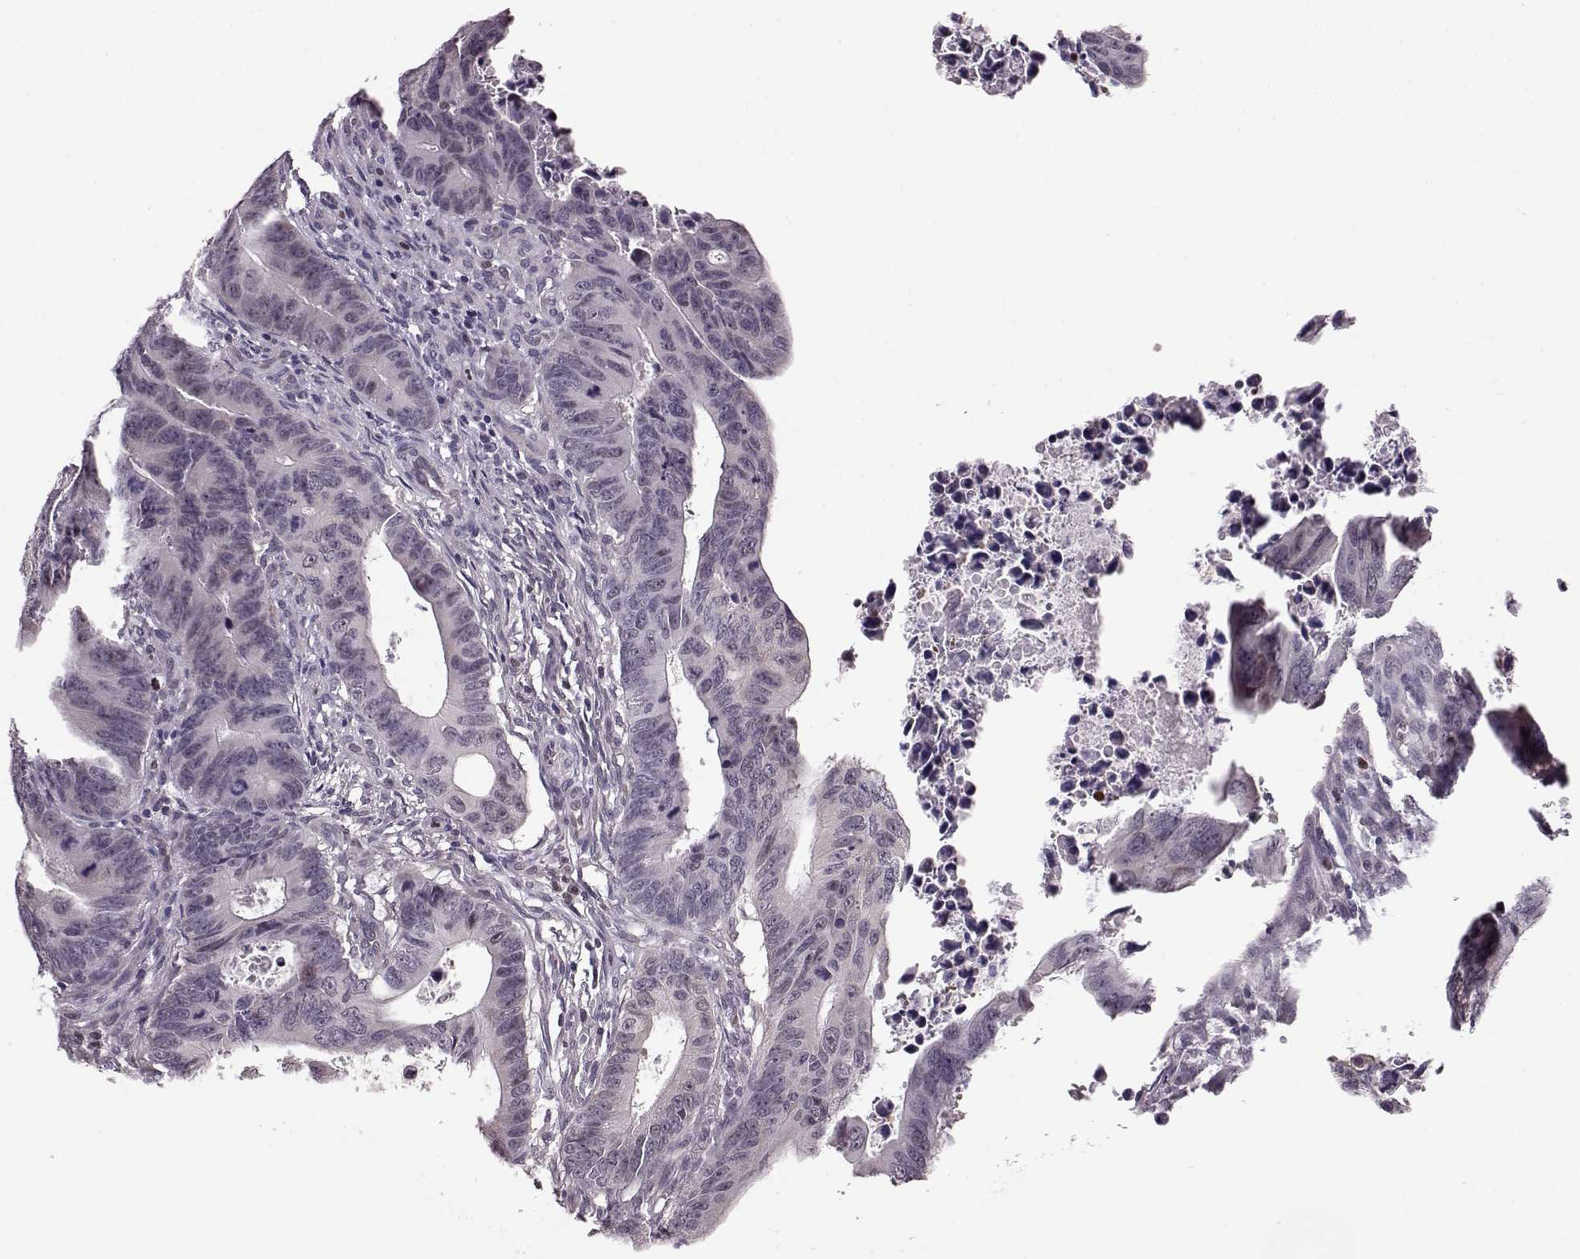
{"staining": {"intensity": "weak", "quantity": "<25%", "location": "nuclear"}, "tissue": "colorectal cancer", "cell_type": "Tumor cells", "image_type": "cancer", "snomed": [{"axis": "morphology", "description": "Adenocarcinoma, NOS"}, {"axis": "topography", "description": "Colon"}], "caption": "High magnification brightfield microscopy of colorectal cancer (adenocarcinoma) stained with DAB (brown) and counterstained with hematoxylin (blue): tumor cells show no significant expression.", "gene": "KLF6", "patient": {"sex": "female", "age": 87}}